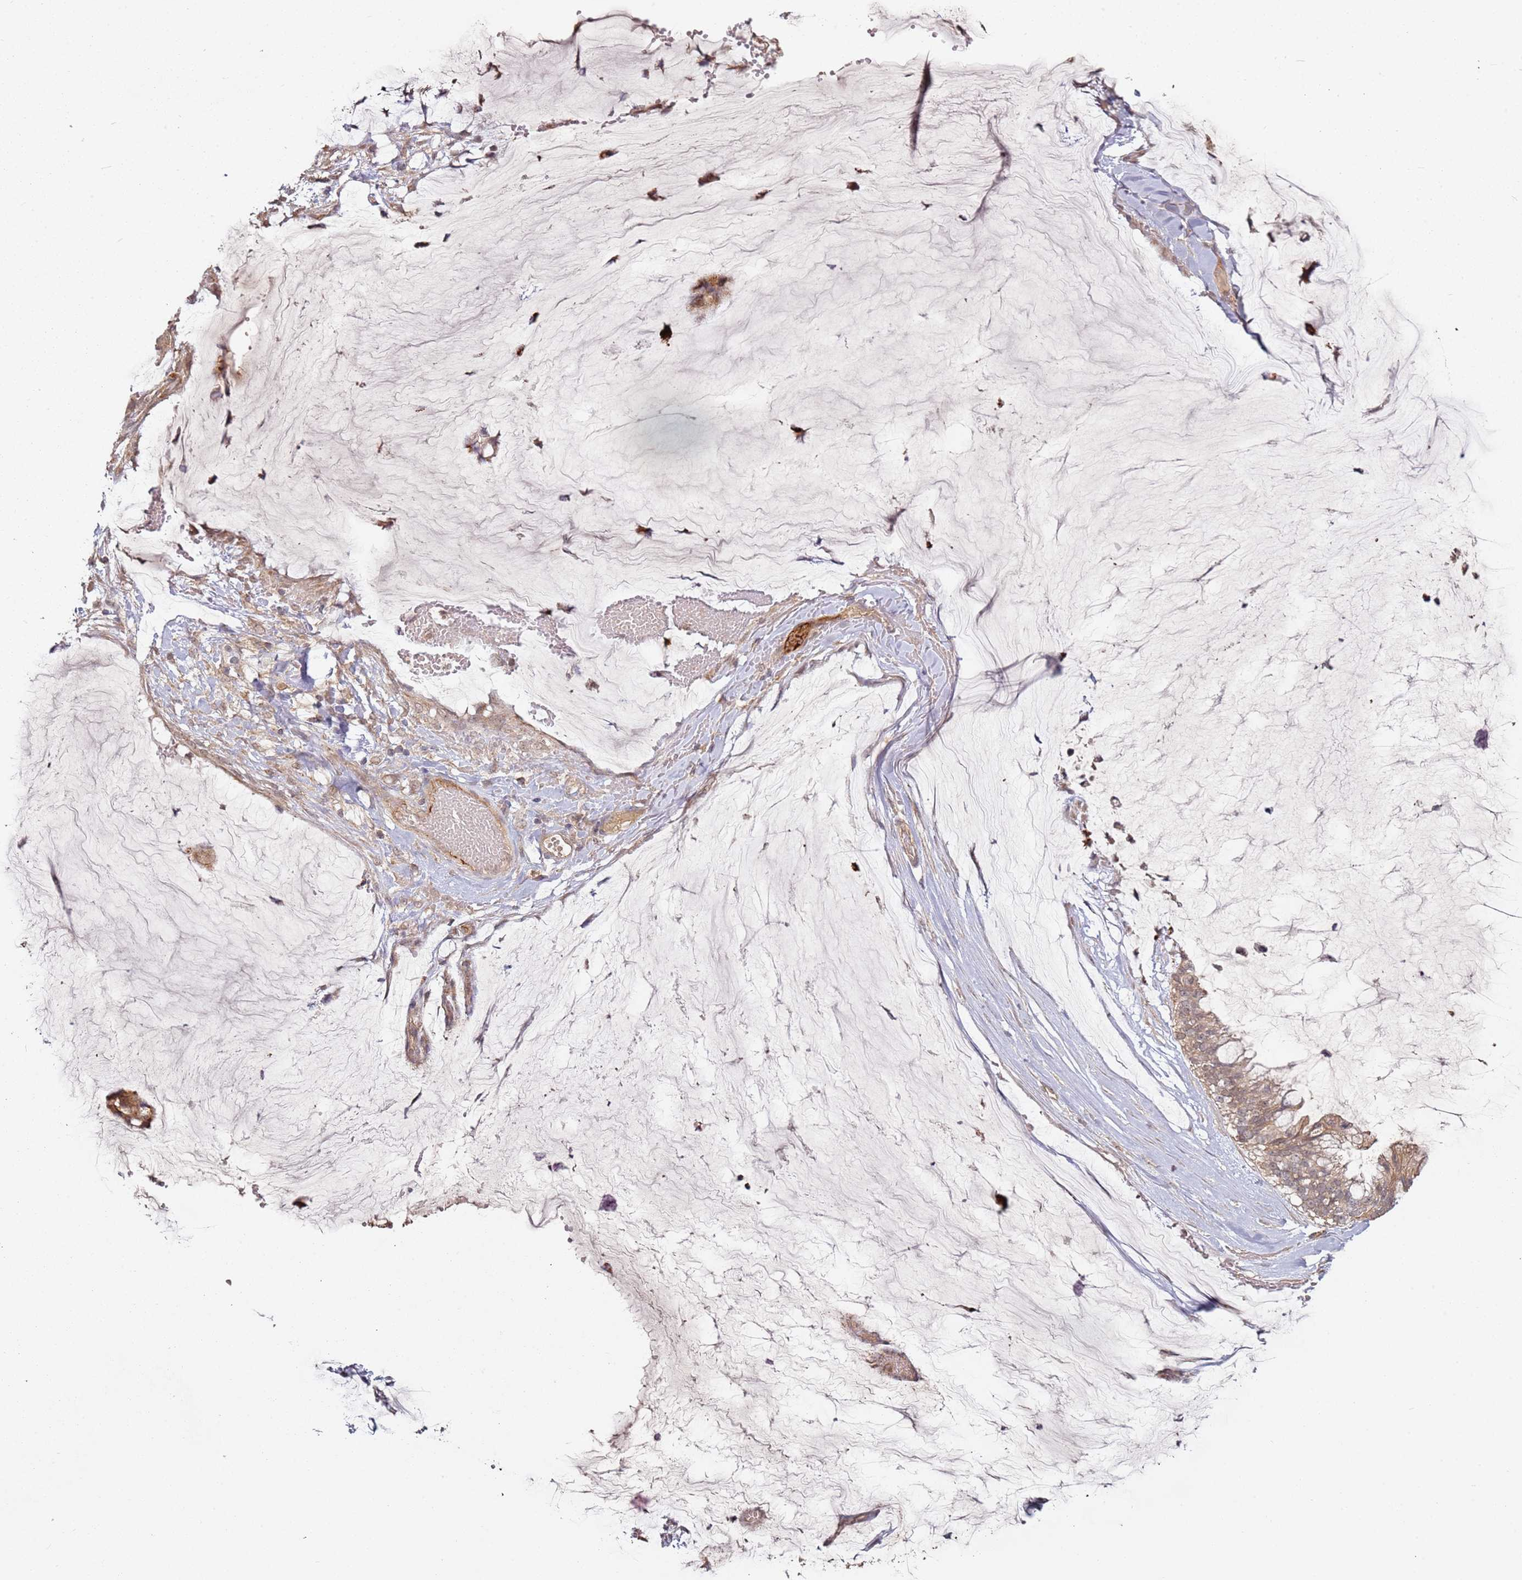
{"staining": {"intensity": "weak", "quantity": ">75%", "location": "cytoplasmic/membranous"}, "tissue": "ovarian cancer", "cell_type": "Tumor cells", "image_type": "cancer", "snomed": [{"axis": "morphology", "description": "Cystadenocarcinoma, mucinous, NOS"}, {"axis": "topography", "description": "Ovary"}], "caption": "Tumor cells exhibit weak cytoplasmic/membranous positivity in about >75% of cells in ovarian cancer.", "gene": "SCGB2B2", "patient": {"sex": "female", "age": 39}}